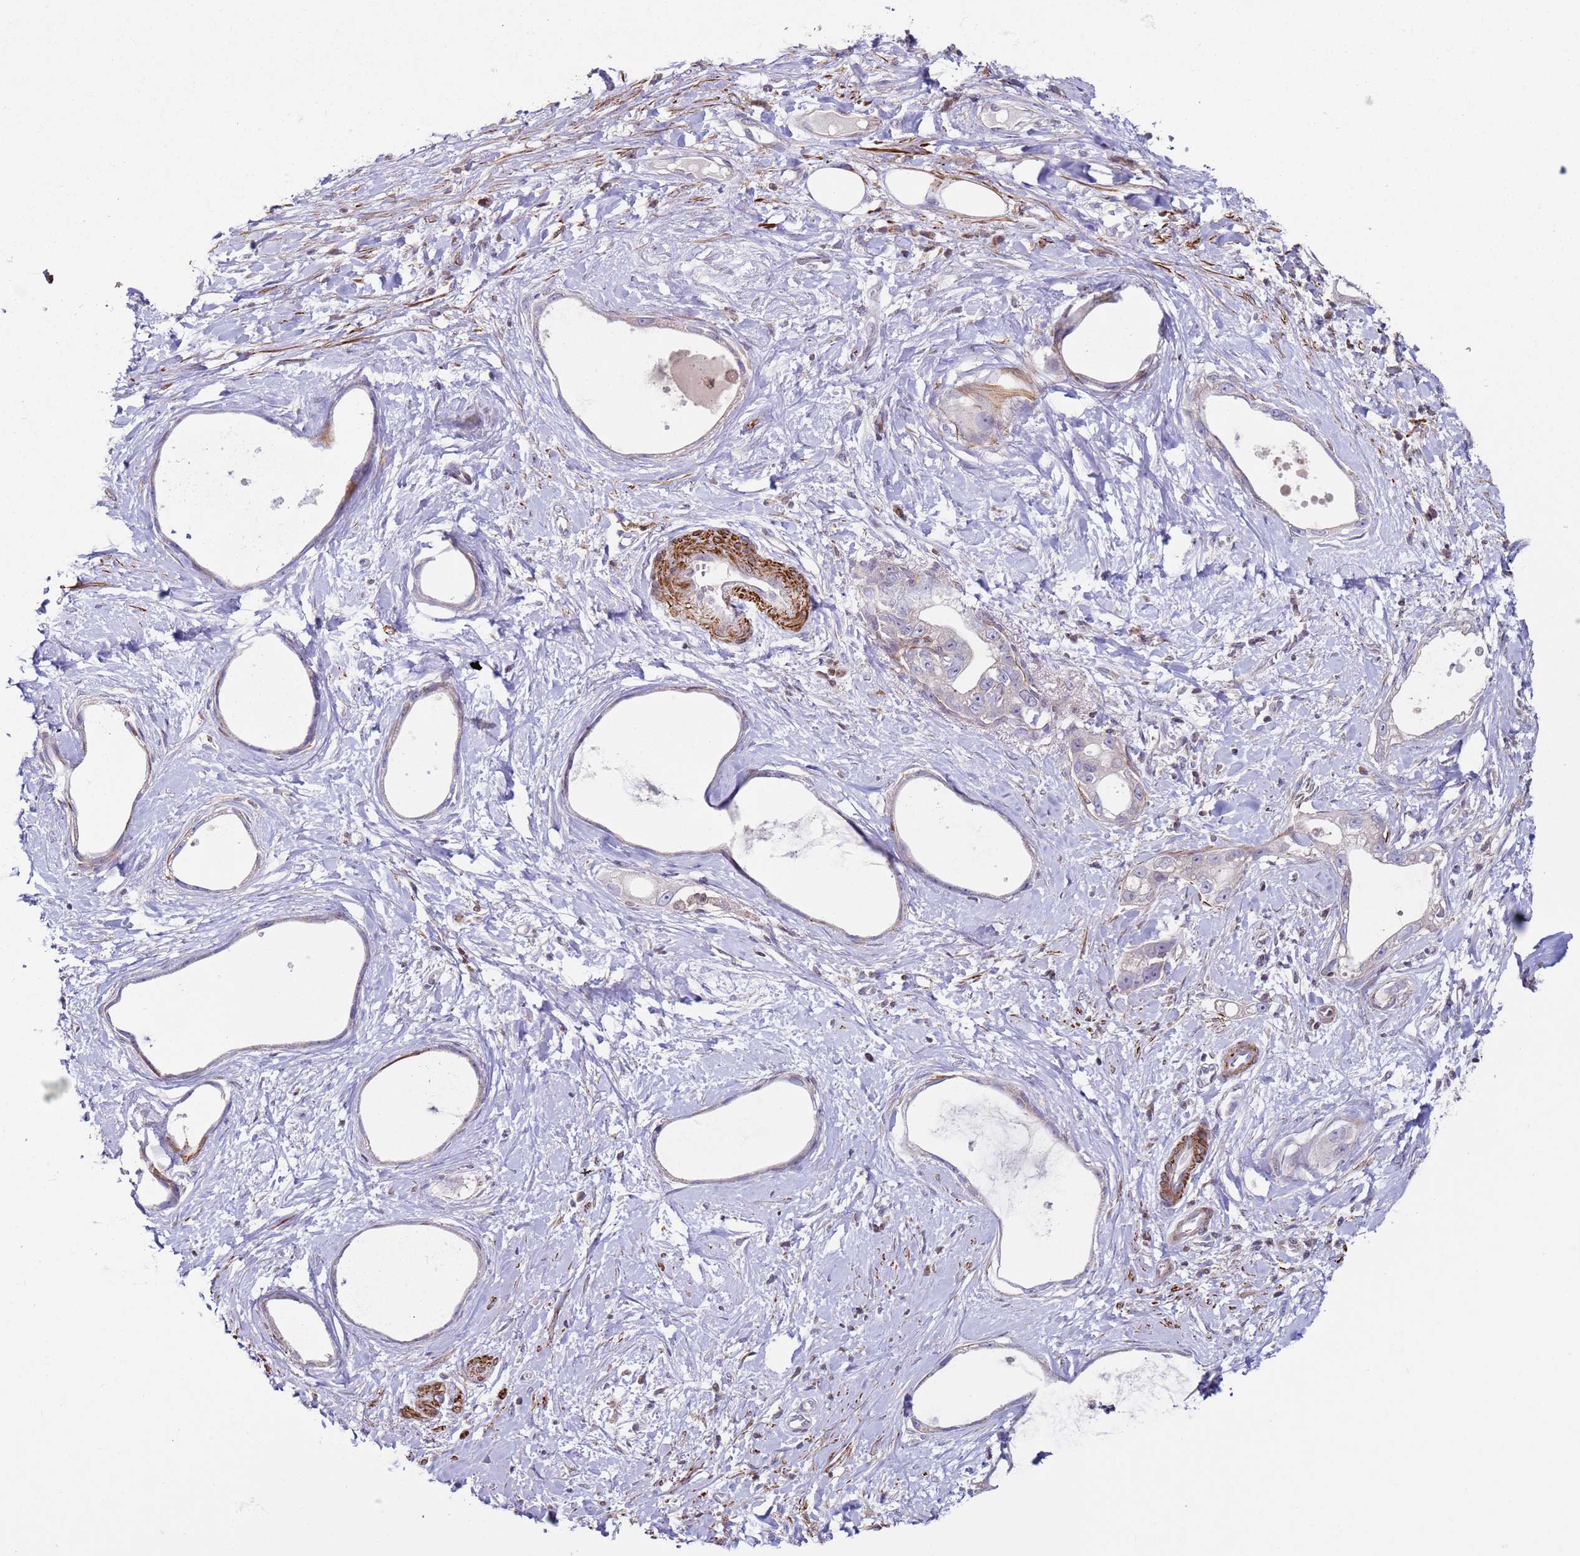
{"staining": {"intensity": "weak", "quantity": "25%-75%", "location": "cytoplasmic/membranous"}, "tissue": "stomach cancer", "cell_type": "Tumor cells", "image_type": "cancer", "snomed": [{"axis": "morphology", "description": "Adenocarcinoma, NOS"}, {"axis": "topography", "description": "Stomach"}], "caption": "Immunohistochemistry histopathology image of neoplastic tissue: human adenocarcinoma (stomach) stained using IHC reveals low levels of weak protein expression localized specifically in the cytoplasmic/membranous of tumor cells, appearing as a cytoplasmic/membranous brown color.", "gene": "SNAPC4", "patient": {"sex": "male", "age": 55}}